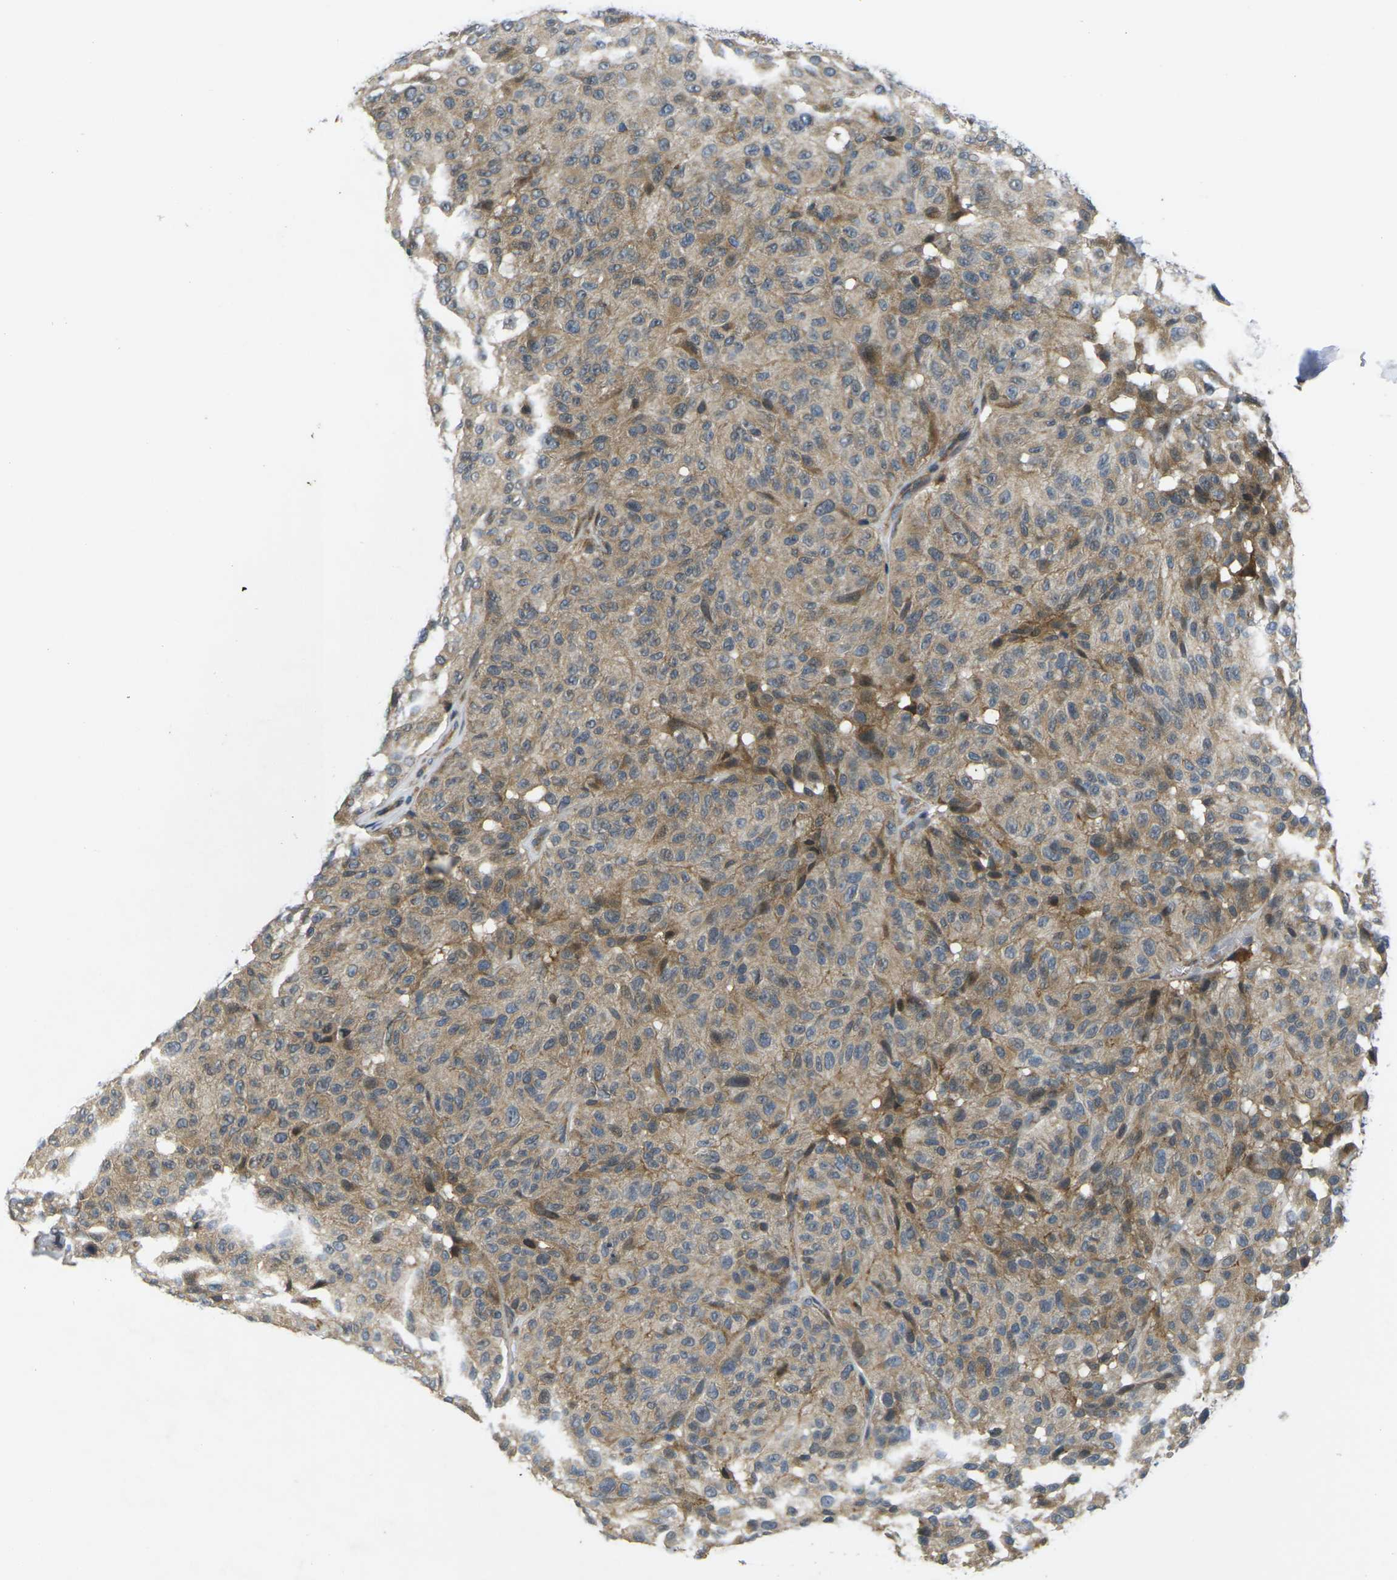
{"staining": {"intensity": "moderate", "quantity": ">75%", "location": "cytoplasmic/membranous"}, "tissue": "melanoma", "cell_type": "Tumor cells", "image_type": "cancer", "snomed": [{"axis": "morphology", "description": "Malignant melanoma, NOS"}, {"axis": "topography", "description": "Skin"}], "caption": "Moderate cytoplasmic/membranous positivity for a protein is seen in approximately >75% of tumor cells of melanoma using immunohistochemistry.", "gene": "ROBO2", "patient": {"sex": "female", "age": 46}}